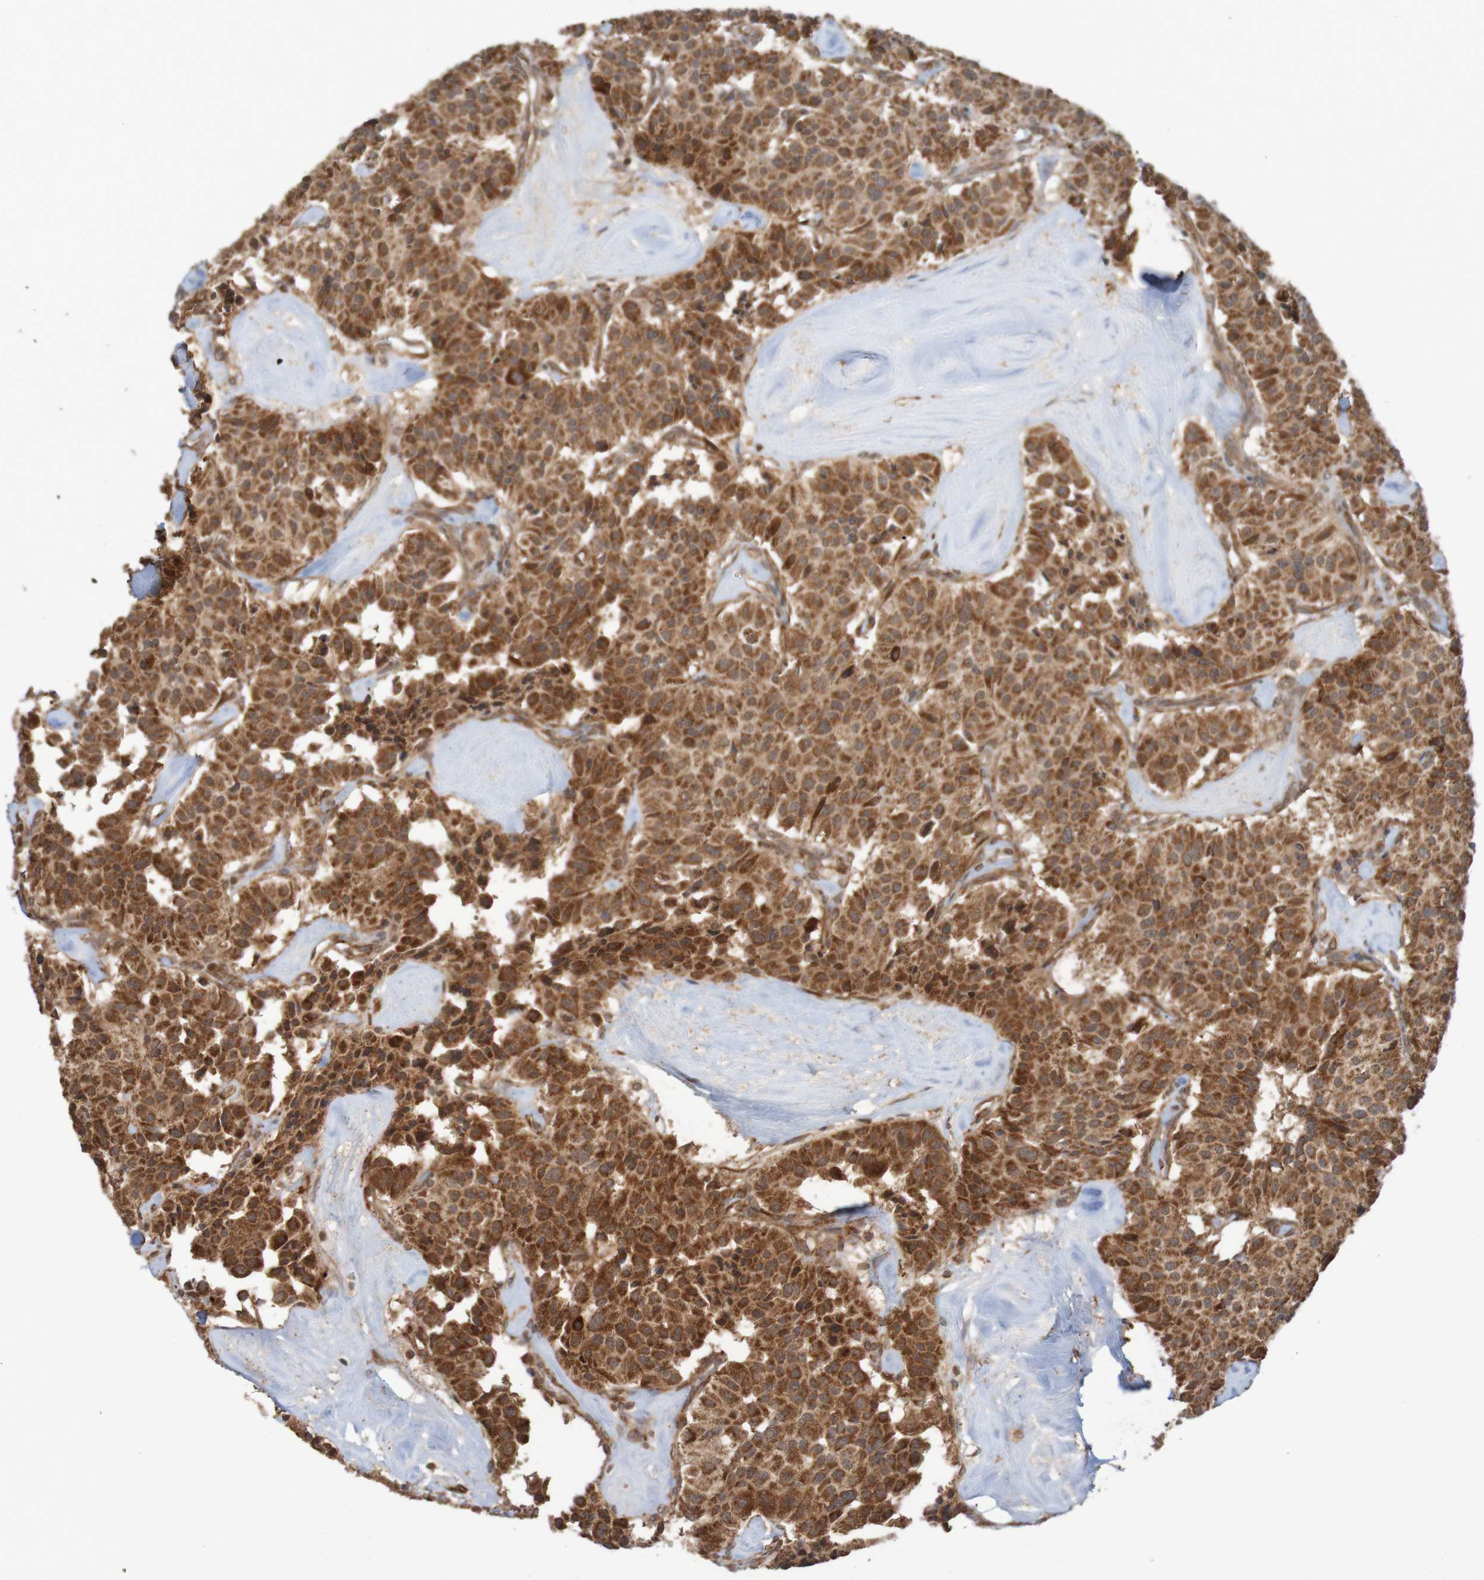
{"staining": {"intensity": "strong", "quantity": ">75%", "location": "cytoplasmic/membranous"}, "tissue": "carcinoid", "cell_type": "Tumor cells", "image_type": "cancer", "snomed": [{"axis": "morphology", "description": "Carcinoid, malignant, NOS"}, {"axis": "topography", "description": "Lung"}], "caption": "Carcinoid was stained to show a protein in brown. There is high levels of strong cytoplasmic/membranous expression in about >75% of tumor cells.", "gene": "MRPL52", "patient": {"sex": "male", "age": 30}}